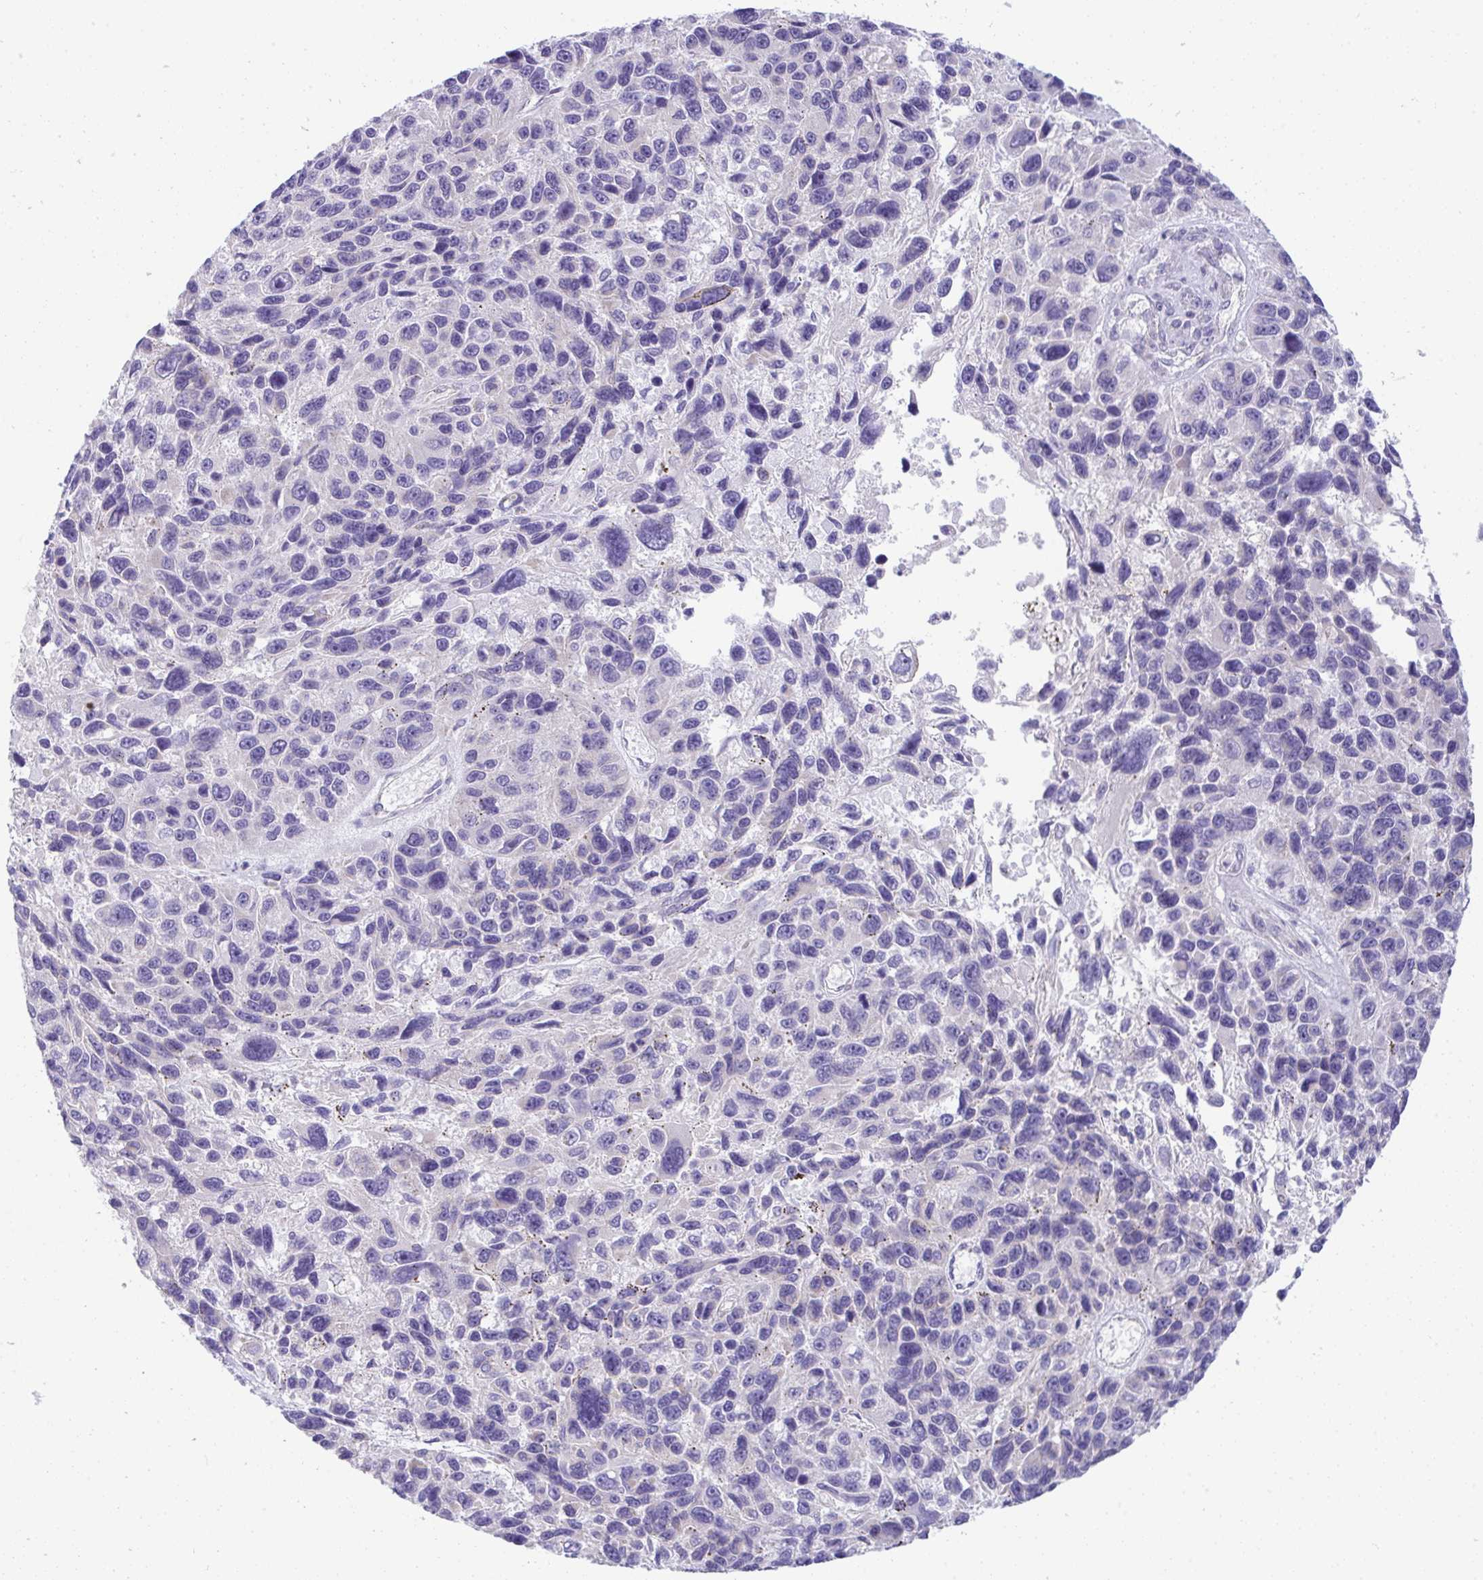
{"staining": {"intensity": "negative", "quantity": "none", "location": "none"}, "tissue": "melanoma", "cell_type": "Tumor cells", "image_type": "cancer", "snomed": [{"axis": "morphology", "description": "Malignant melanoma, NOS"}, {"axis": "topography", "description": "Skin"}], "caption": "This photomicrograph is of melanoma stained with immunohistochemistry to label a protein in brown with the nuclei are counter-stained blue. There is no staining in tumor cells.", "gene": "PLA2G12B", "patient": {"sex": "male", "age": 53}}